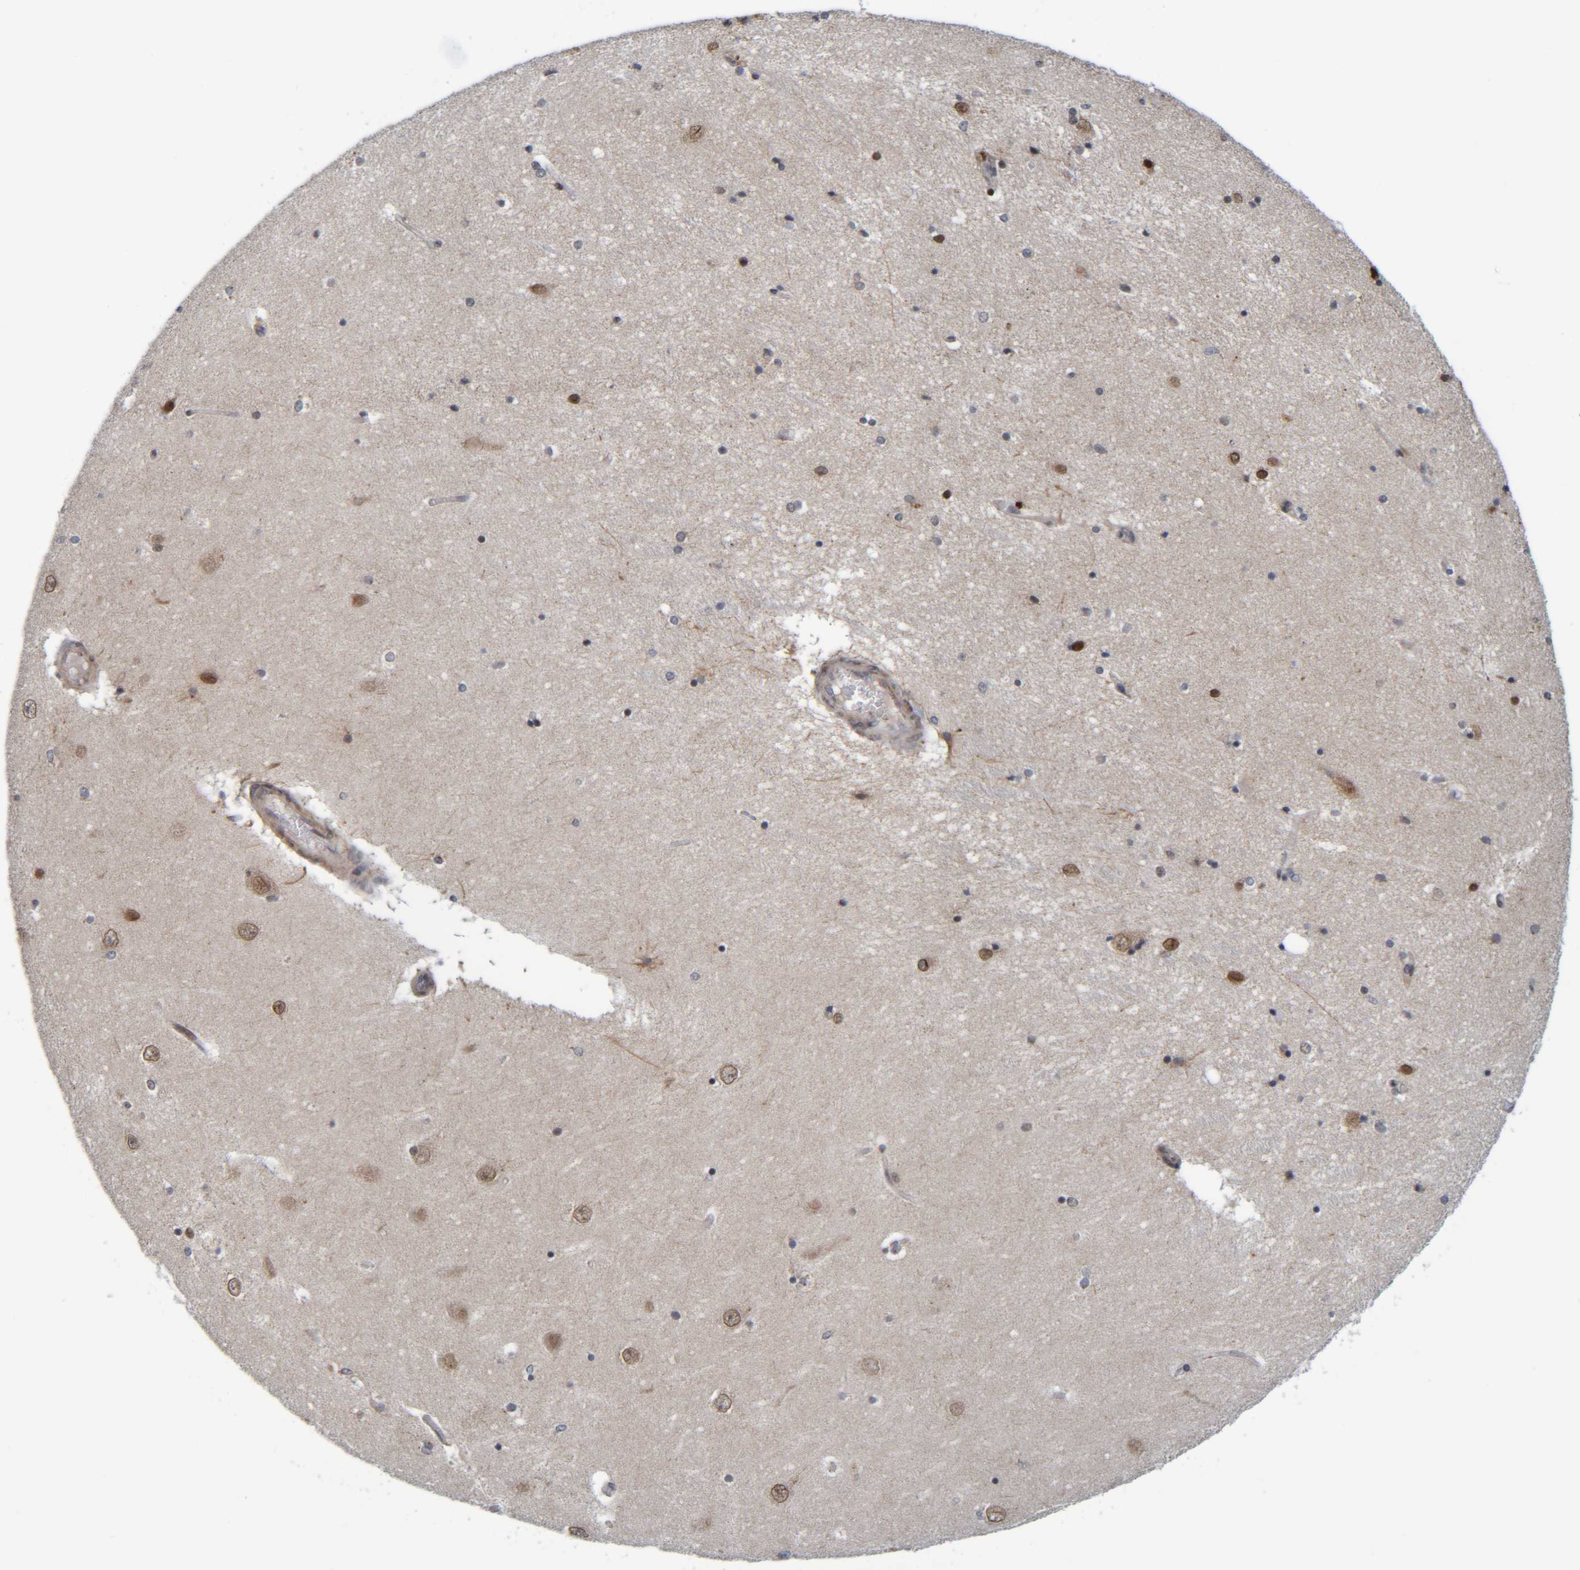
{"staining": {"intensity": "moderate", "quantity": "<25%", "location": "cytoplasmic/membranous"}, "tissue": "hippocampus", "cell_type": "Glial cells", "image_type": "normal", "snomed": [{"axis": "morphology", "description": "Normal tissue, NOS"}, {"axis": "topography", "description": "Hippocampus"}], "caption": "A brown stain highlights moderate cytoplasmic/membranous expression of a protein in glial cells of normal hippocampus.", "gene": "CCDC57", "patient": {"sex": "female", "age": 54}}